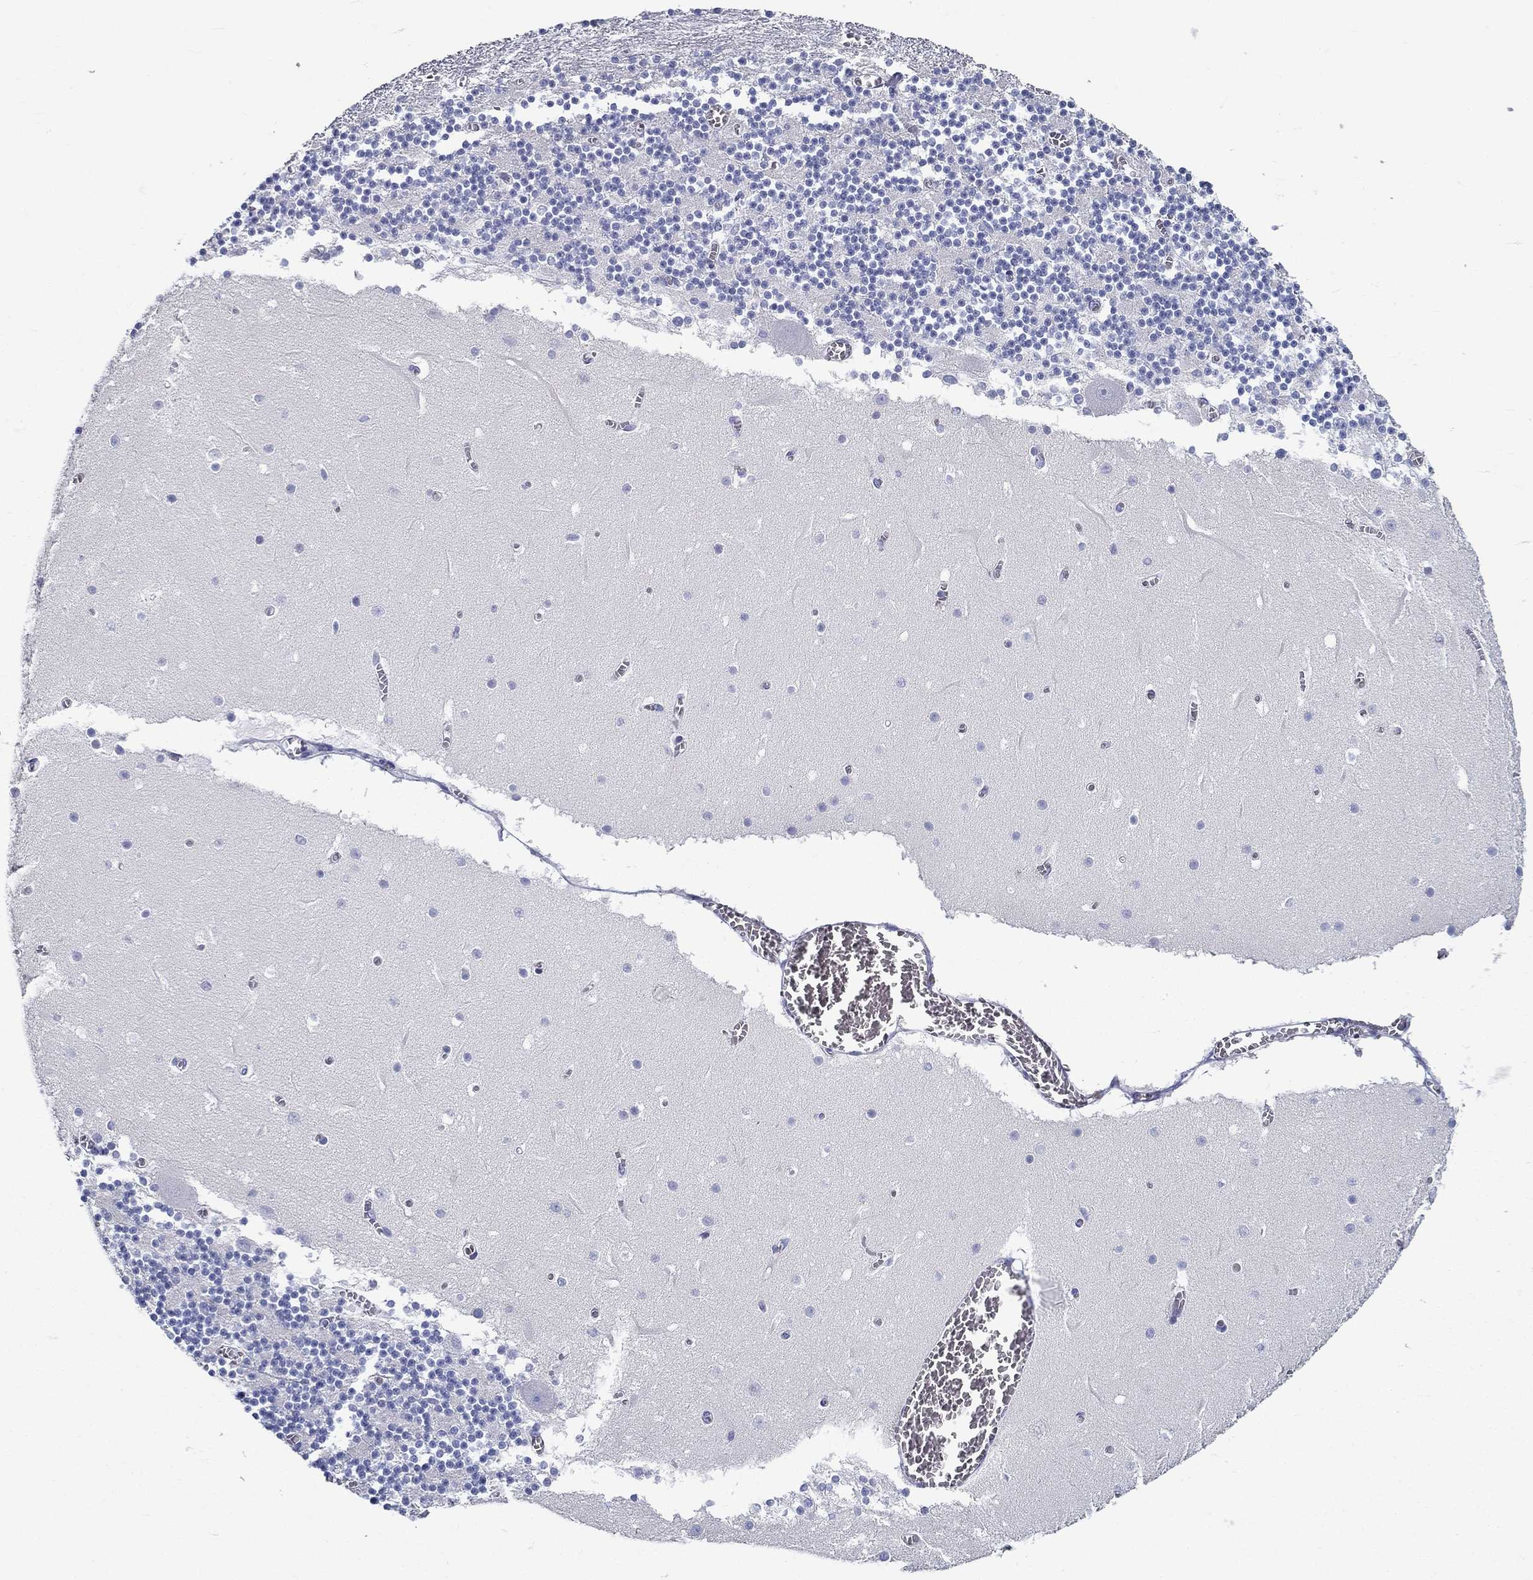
{"staining": {"intensity": "negative", "quantity": "none", "location": "none"}, "tissue": "cerebellum", "cell_type": "Cells in granular layer", "image_type": "normal", "snomed": [{"axis": "morphology", "description": "Normal tissue, NOS"}, {"axis": "topography", "description": "Cerebellum"}], "caption": "Cerebellum stained for a protein using immunohistochemistry (IHC) demonstrates no staining cells in granular layer.", "gene": "CD40LG", "patient": {"sex": "female", "age": 28}}